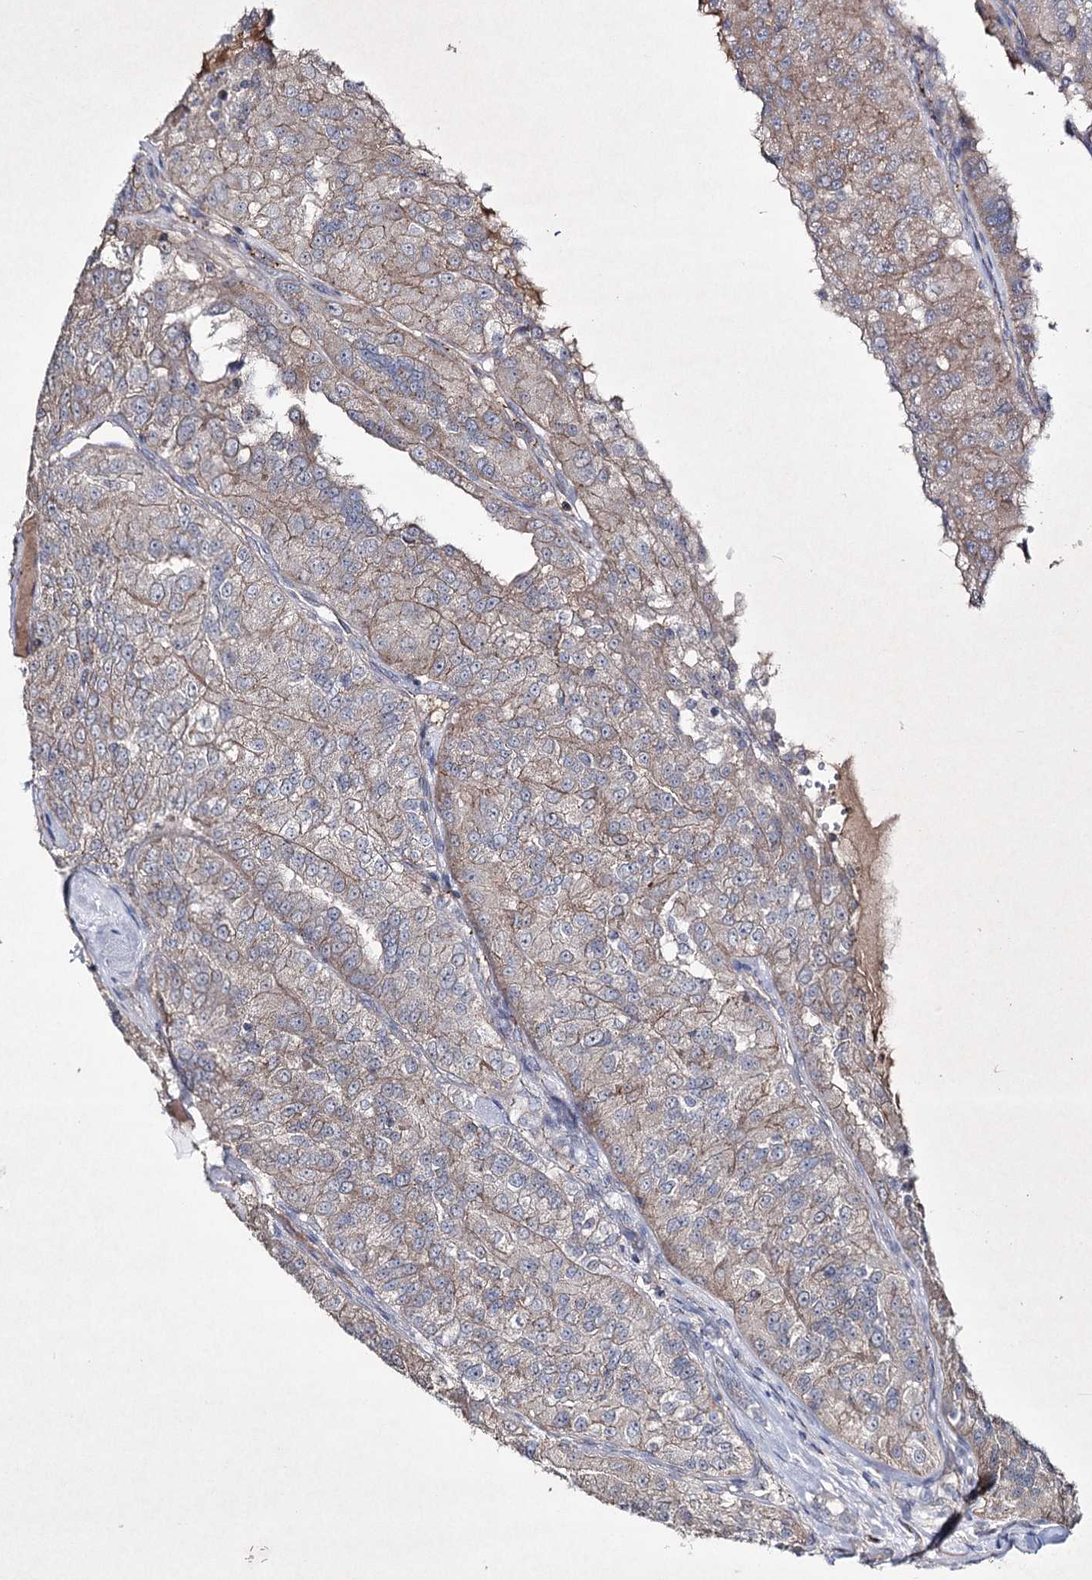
{"staining": {"intensity": "weak", "quantity": "25%-75%", "location": "cytoplasmic/membranous"}, "tissue": "renal cancer", "cell_type": "Tumor cells", "image_type": "cancer", "snomed": [{"axis": "morphology", "description": "Adenocarcinoma, NOS"}, {"axis": "topography", "description": "Kidney"}], "caption": "A histopathology image of renal adenocarcinoma stained for a protein exhibits weak cytoplasmic/membranous brown staining in tumor cells. The protein of interest is shown in brown color, while the nuclei are stained blue.", "gene": "SEMA4G", "patient": {"sex": "female", "age": 63}}